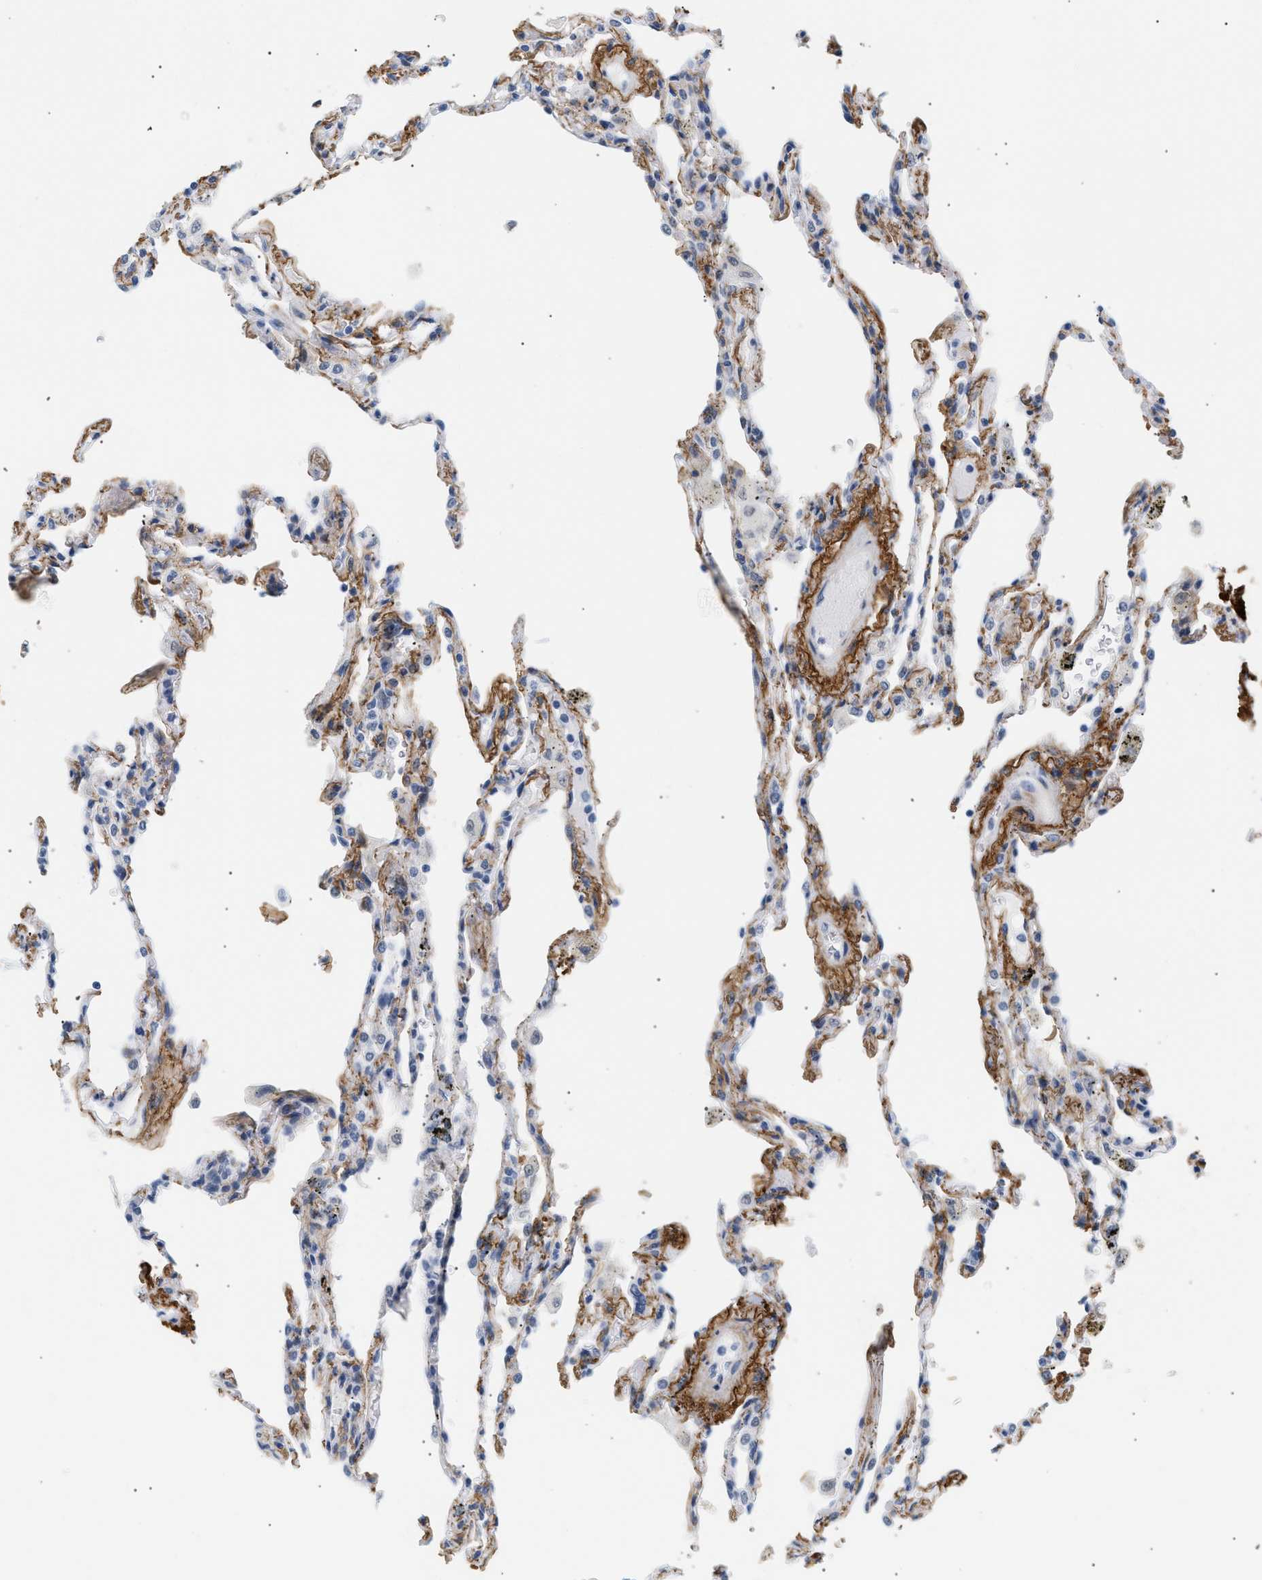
{"staining": {"intensity": "moderate", "quantity": "<25%", "location": "cytoplasmic/membranous"}, "tissue": "lung", "cell_type": "Alveolar cells", "image_type": "normal", "snomed": [{"axis": "morphology", "description": "Normal tissue, NOS"}, {"axis": "topography", "description": "Lung"}], "caption": "DAB immunohistochemical staining of unremarkable human lung displays moderate cytoplasmic/membranous protein positivity in about <25% of alveolar cells. (DAB IHC with brightfield microscopy, high magnification).", "gene": "ELN", "patient": {"sex": "male", "age": 59}}